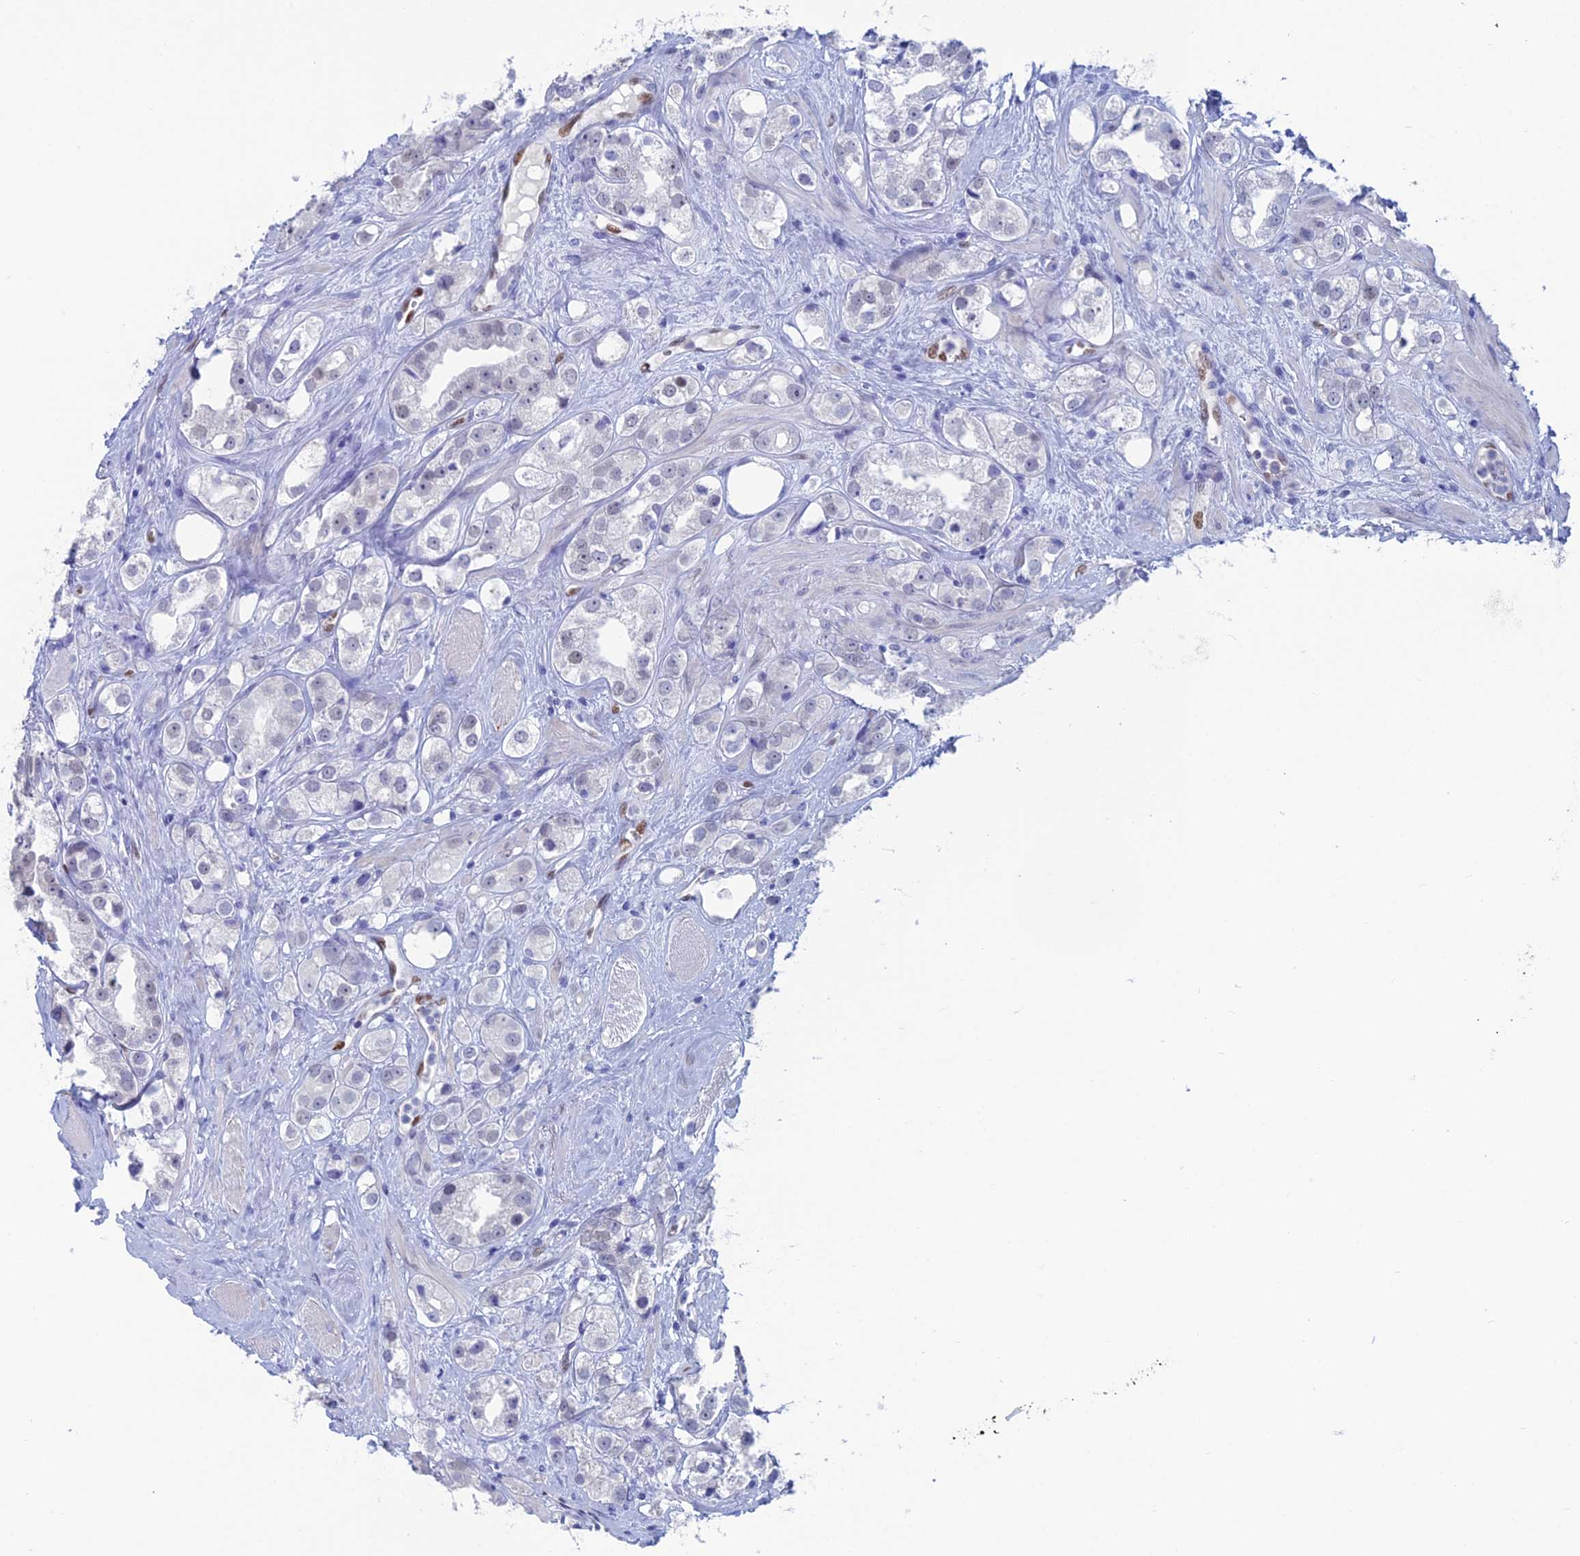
{"staining": {"intensity": "negative", "quantity": "none", "location": "none"}, "tissue": "prostate cancer", "cell_type": "Tumor cells", "image_type": "cancer", "snomed": [{"axis": "morphology", "description": "Adenocarcinoma, NOS"}, {"axis": "topography", "description": "Prostate"}], "caption": "Immunohistochemistry (IHC) micrograph of neoplastic tissue: human prostate cancer (adenocarcinoma) stained with DAB (3,3'-diaminobenzidine) displays no significant protein expression in tumor cells. Nuclei are stained in blue.", "gene": "NOL4L", "patient": {"sex": "male", "age": 79}}